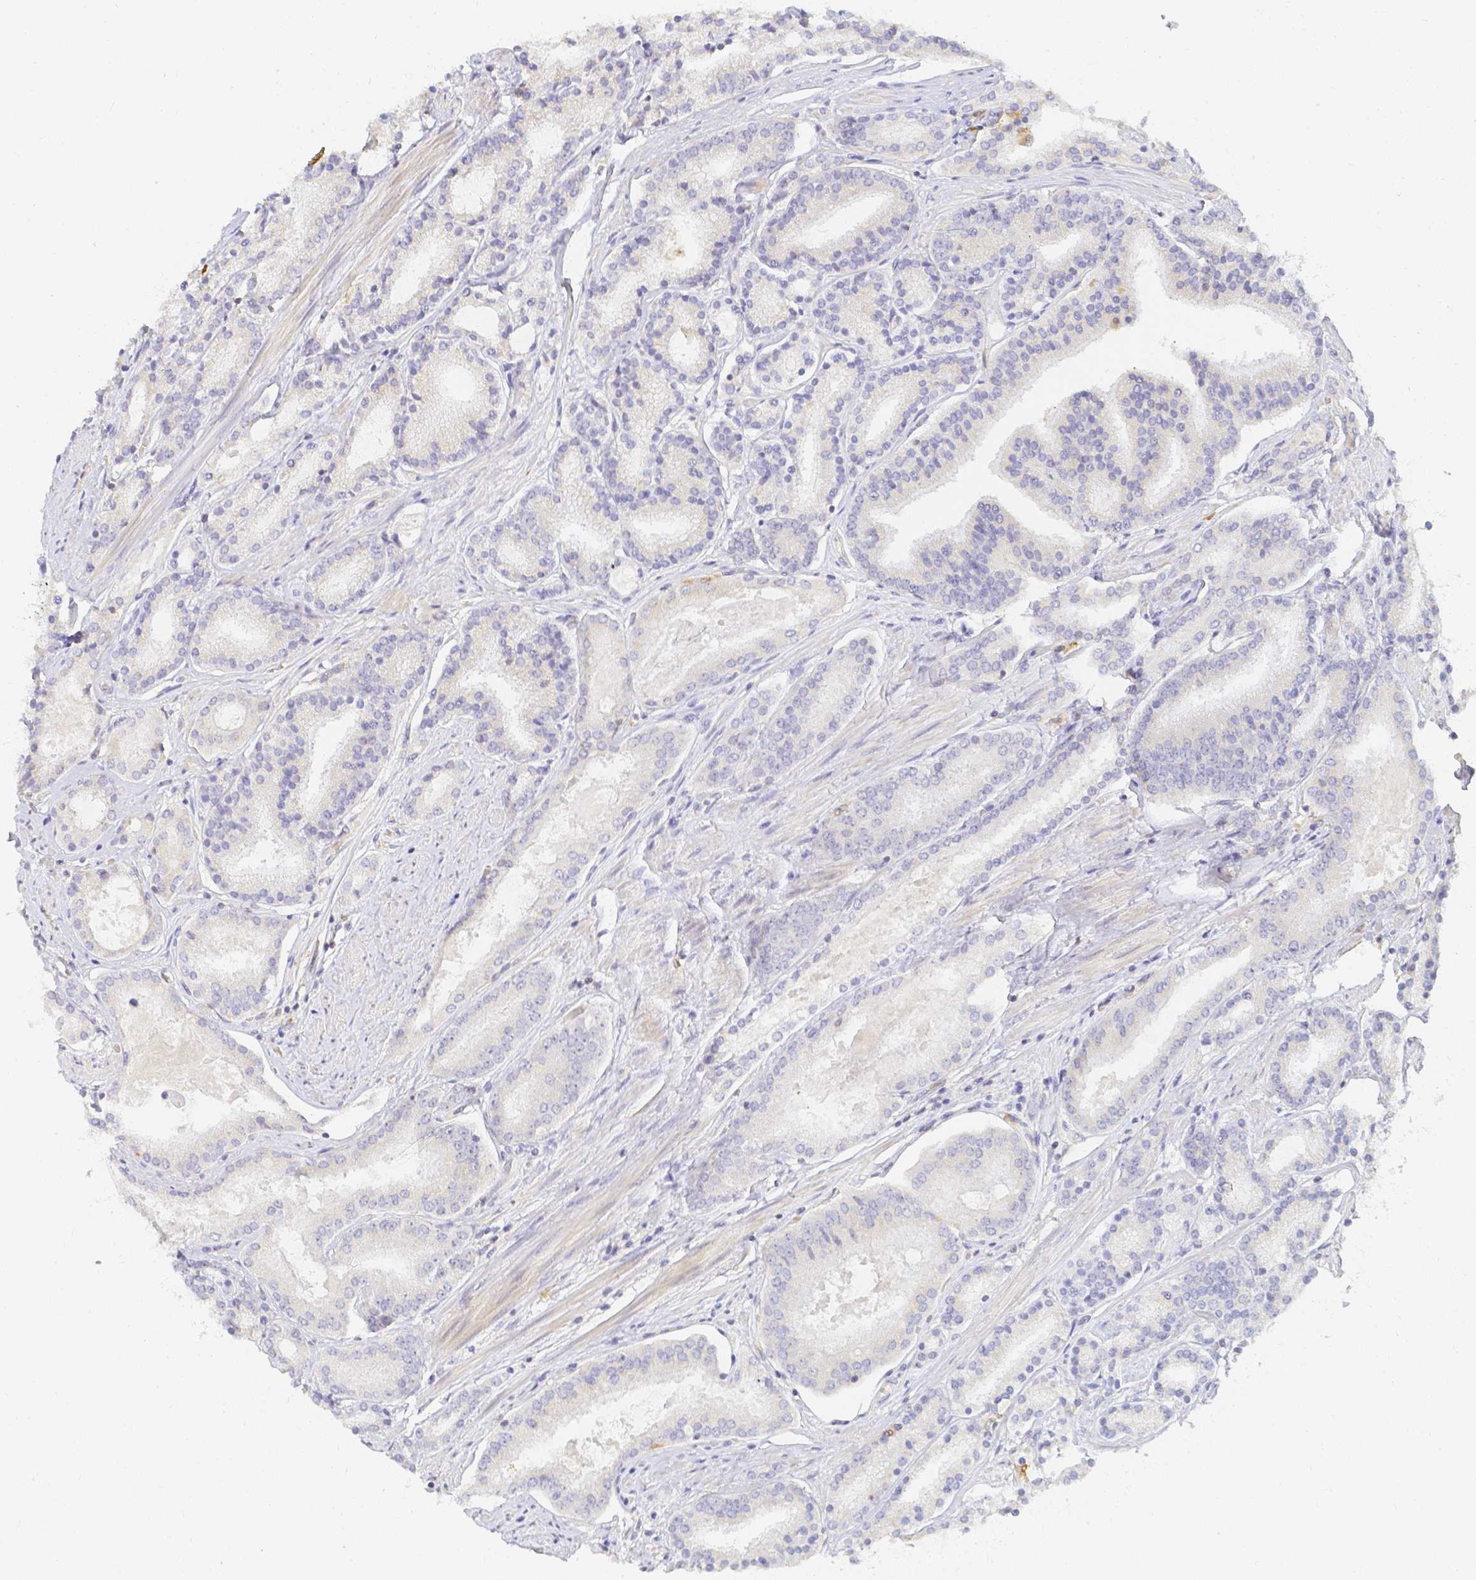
{"staining": {"intensity": "negative", "quantity": "none", "location": "none"}, "tissue": "prostate cancer", "cell_type": "Tumor cells", "image_type": "cancer", "snomed": [{"axis": "morphology", "description": "Adenocarcinoma, High grade"}, {"axis": "topography", "description": "Prostate"}], "caption": "The IHC micrograph has no significant expression in tumor cells of prostate cancer (high-grade adenocarcinoma) tissue.", "gene": "KCNH1", "patient": {"sex": "male", "age": 63}}